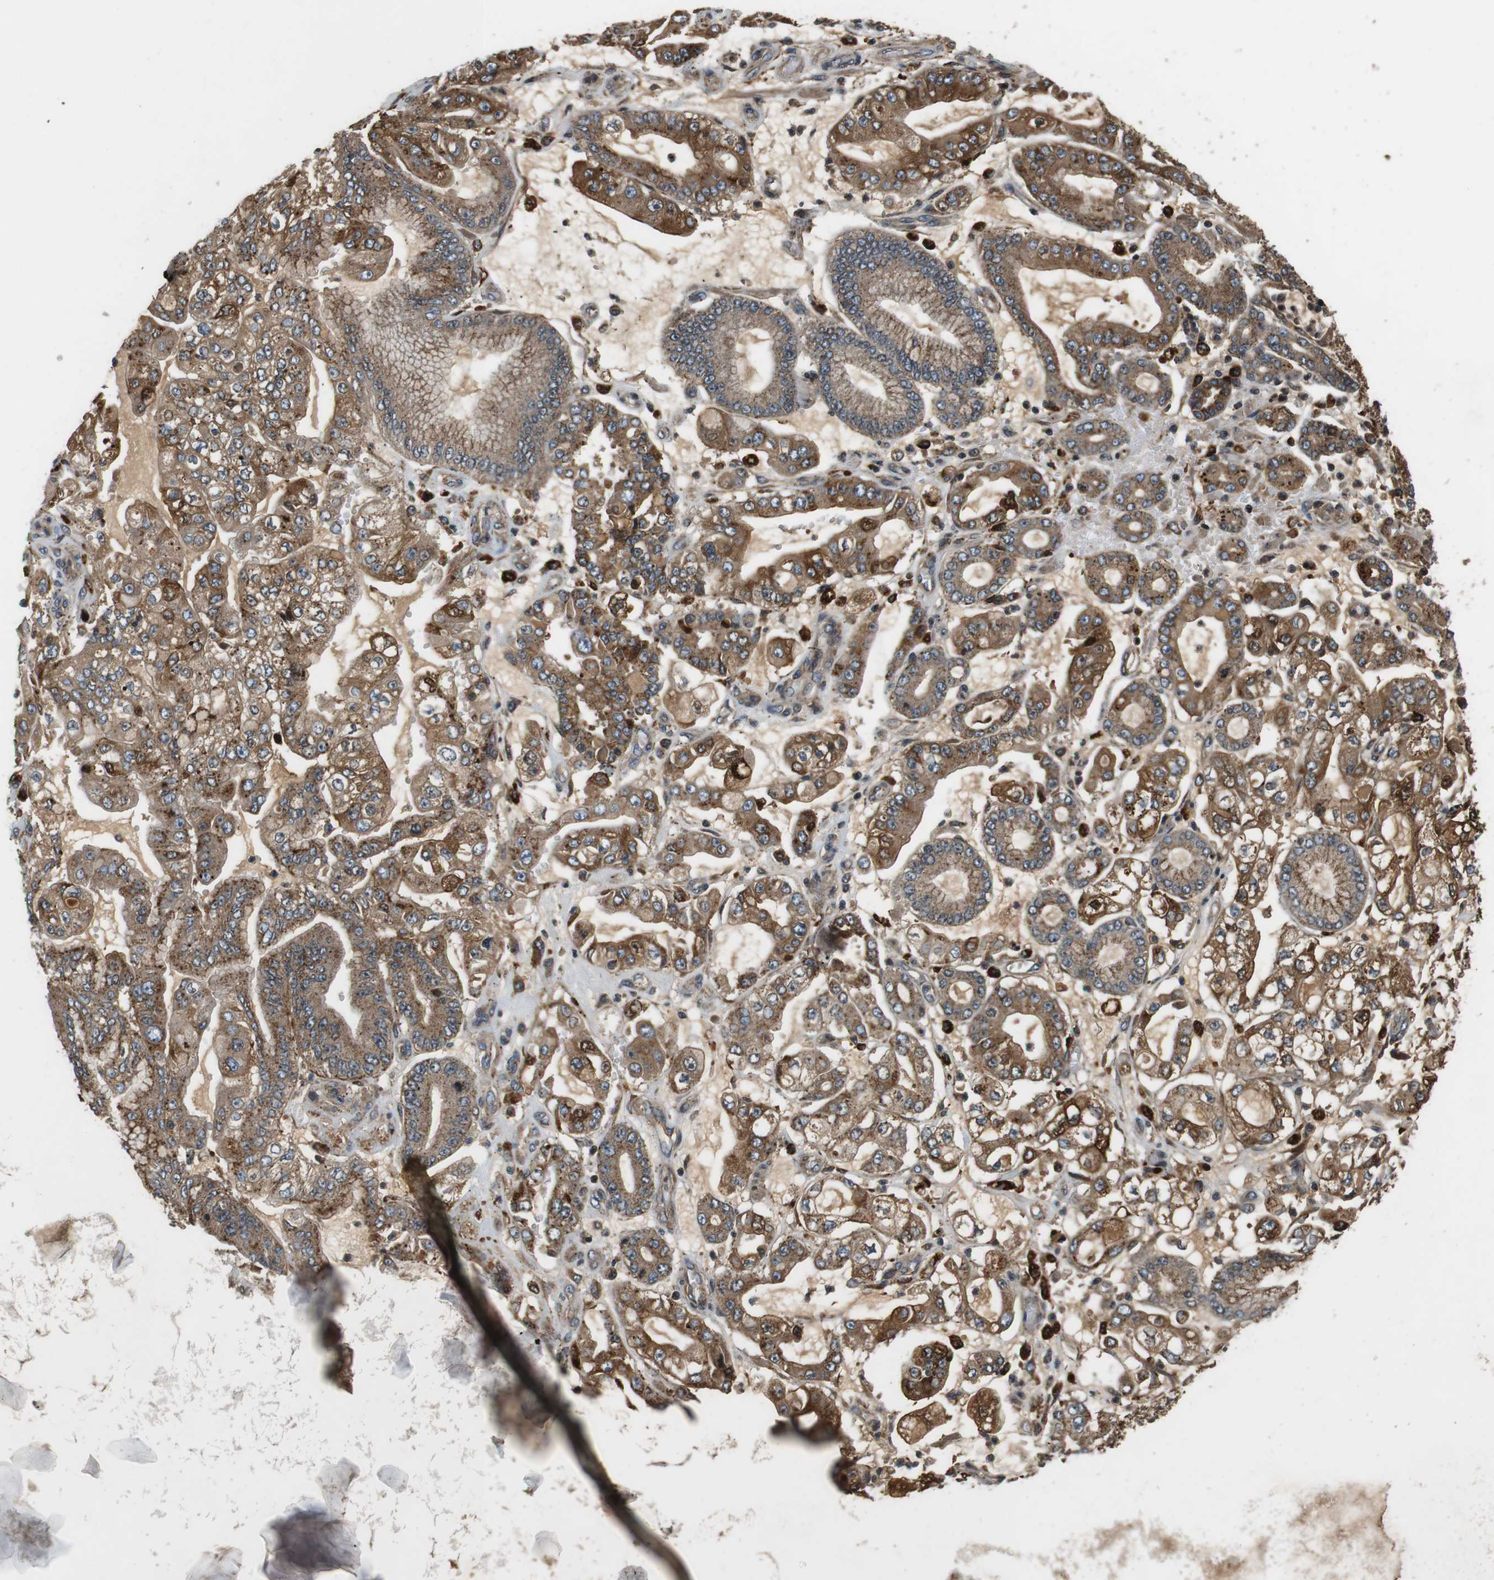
{"staining": {"intensity": "moderate", "quantity": ">75%", "location": "cytoplasmic/membranous"}, "tissue": "stomach cancer", "cell_type": "Tumor cells", "image_type": "cancer", "snomed": [{"axis": "morphology", "description": "Adenocarcinoma, NOS"}, {"axis": "topography", "description": "Stomach"}], "caption": "Approximately >75% of tumor cells in stomach cancer exhibit moderate cytoplasmic/membranous protein staining as visualized by brown immunohistochemical staining.", "gene": "TXNRD1", "patient": {"sex": "male", "age": 76}}